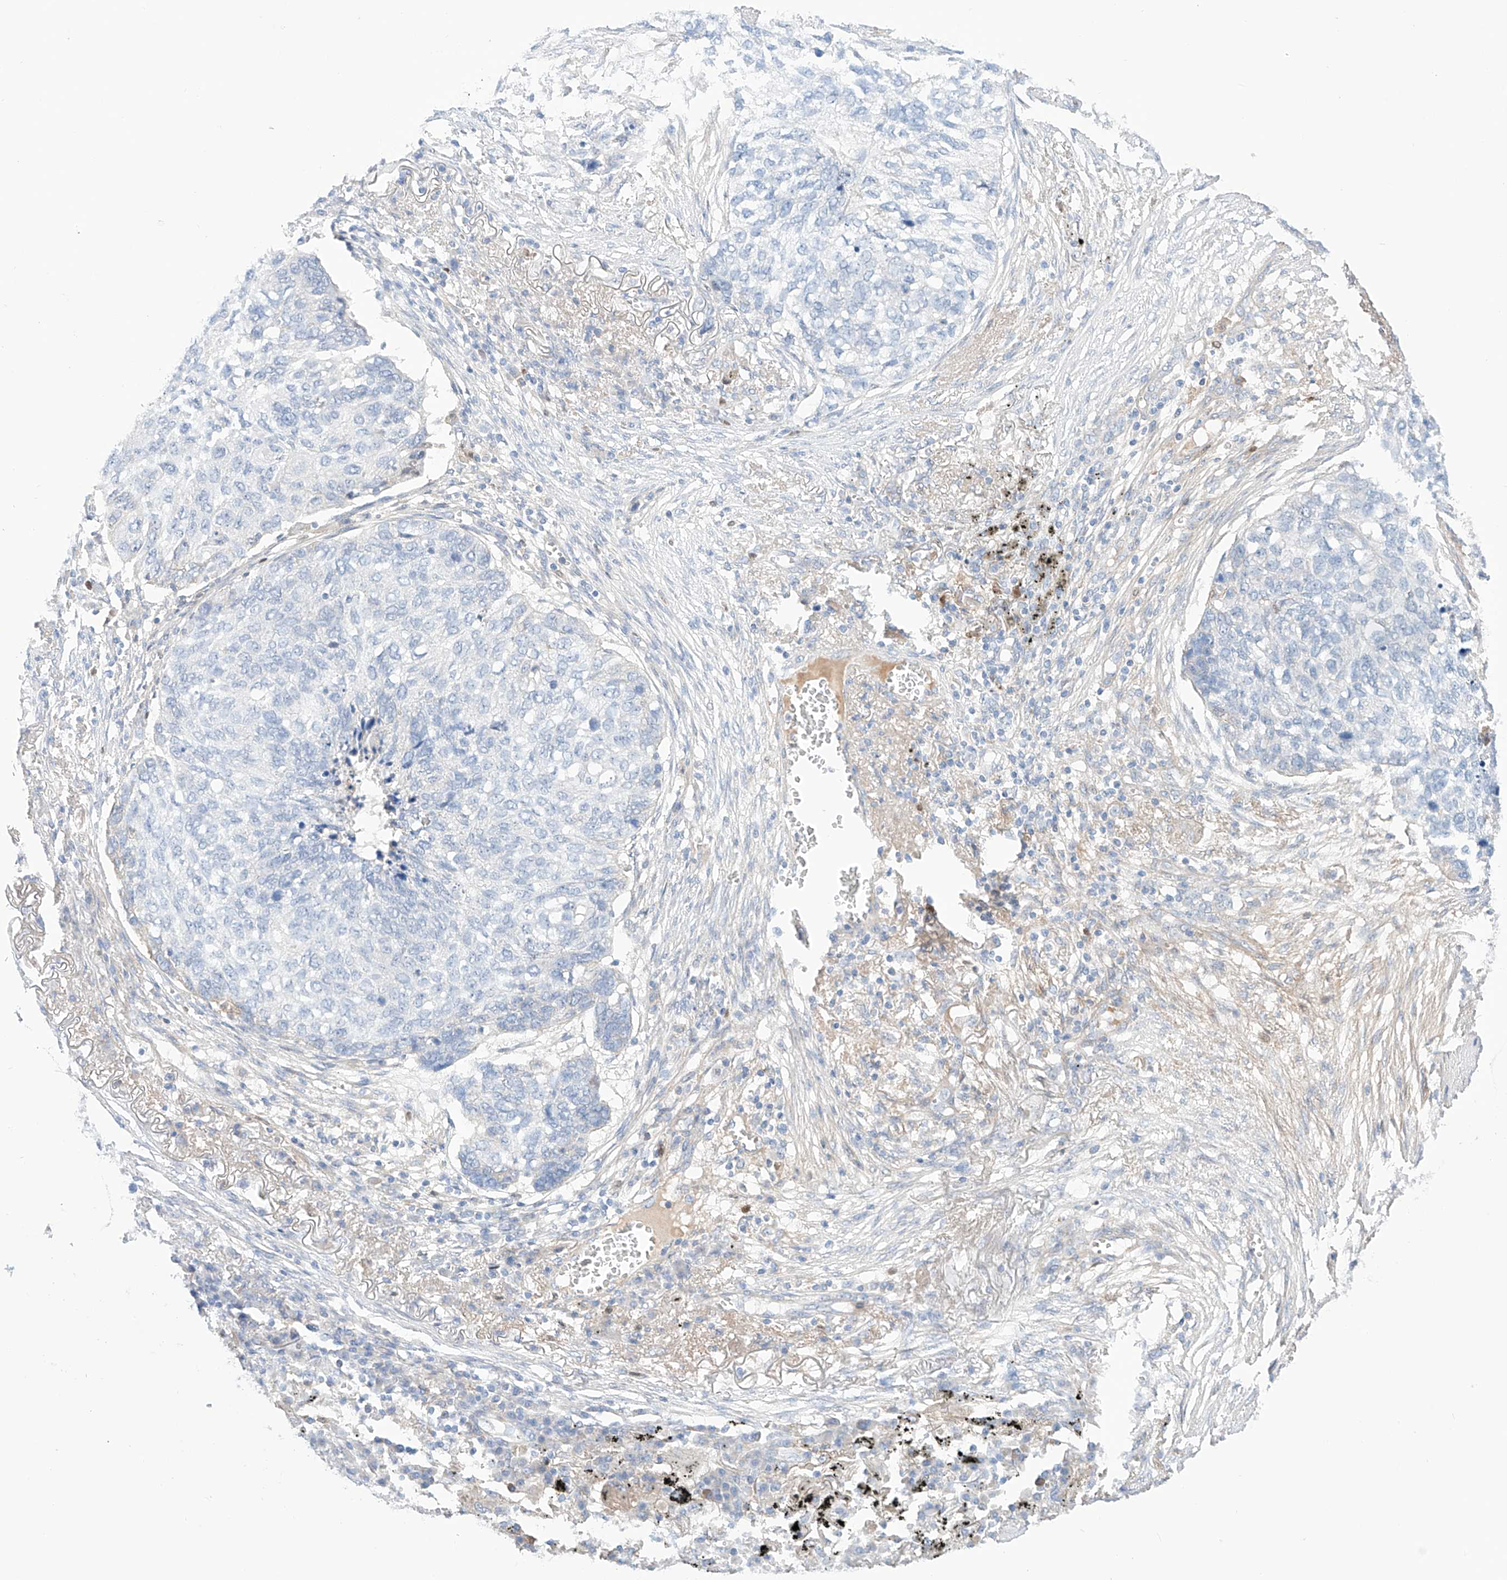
{"staining": {"intensity": "negative", "quantity": "none", "location": "none"}, "tissue": "lung cancer", "cell_type": "Tumor cells", "image_type": "cancer", "snomed": [{"axis": "morphology", "description": "Squamous cell carcinoma, NOS"}, {"axis": "topography", "description": "Lung"}], "caption": "This is a histopathology image of immunohistochemistry staining of lung cancer (squamous cell carcinoma), which shows no expression in tumor cells.", "gene": "PGGT1B", "patient": {"sex": "female", "age": 63}}